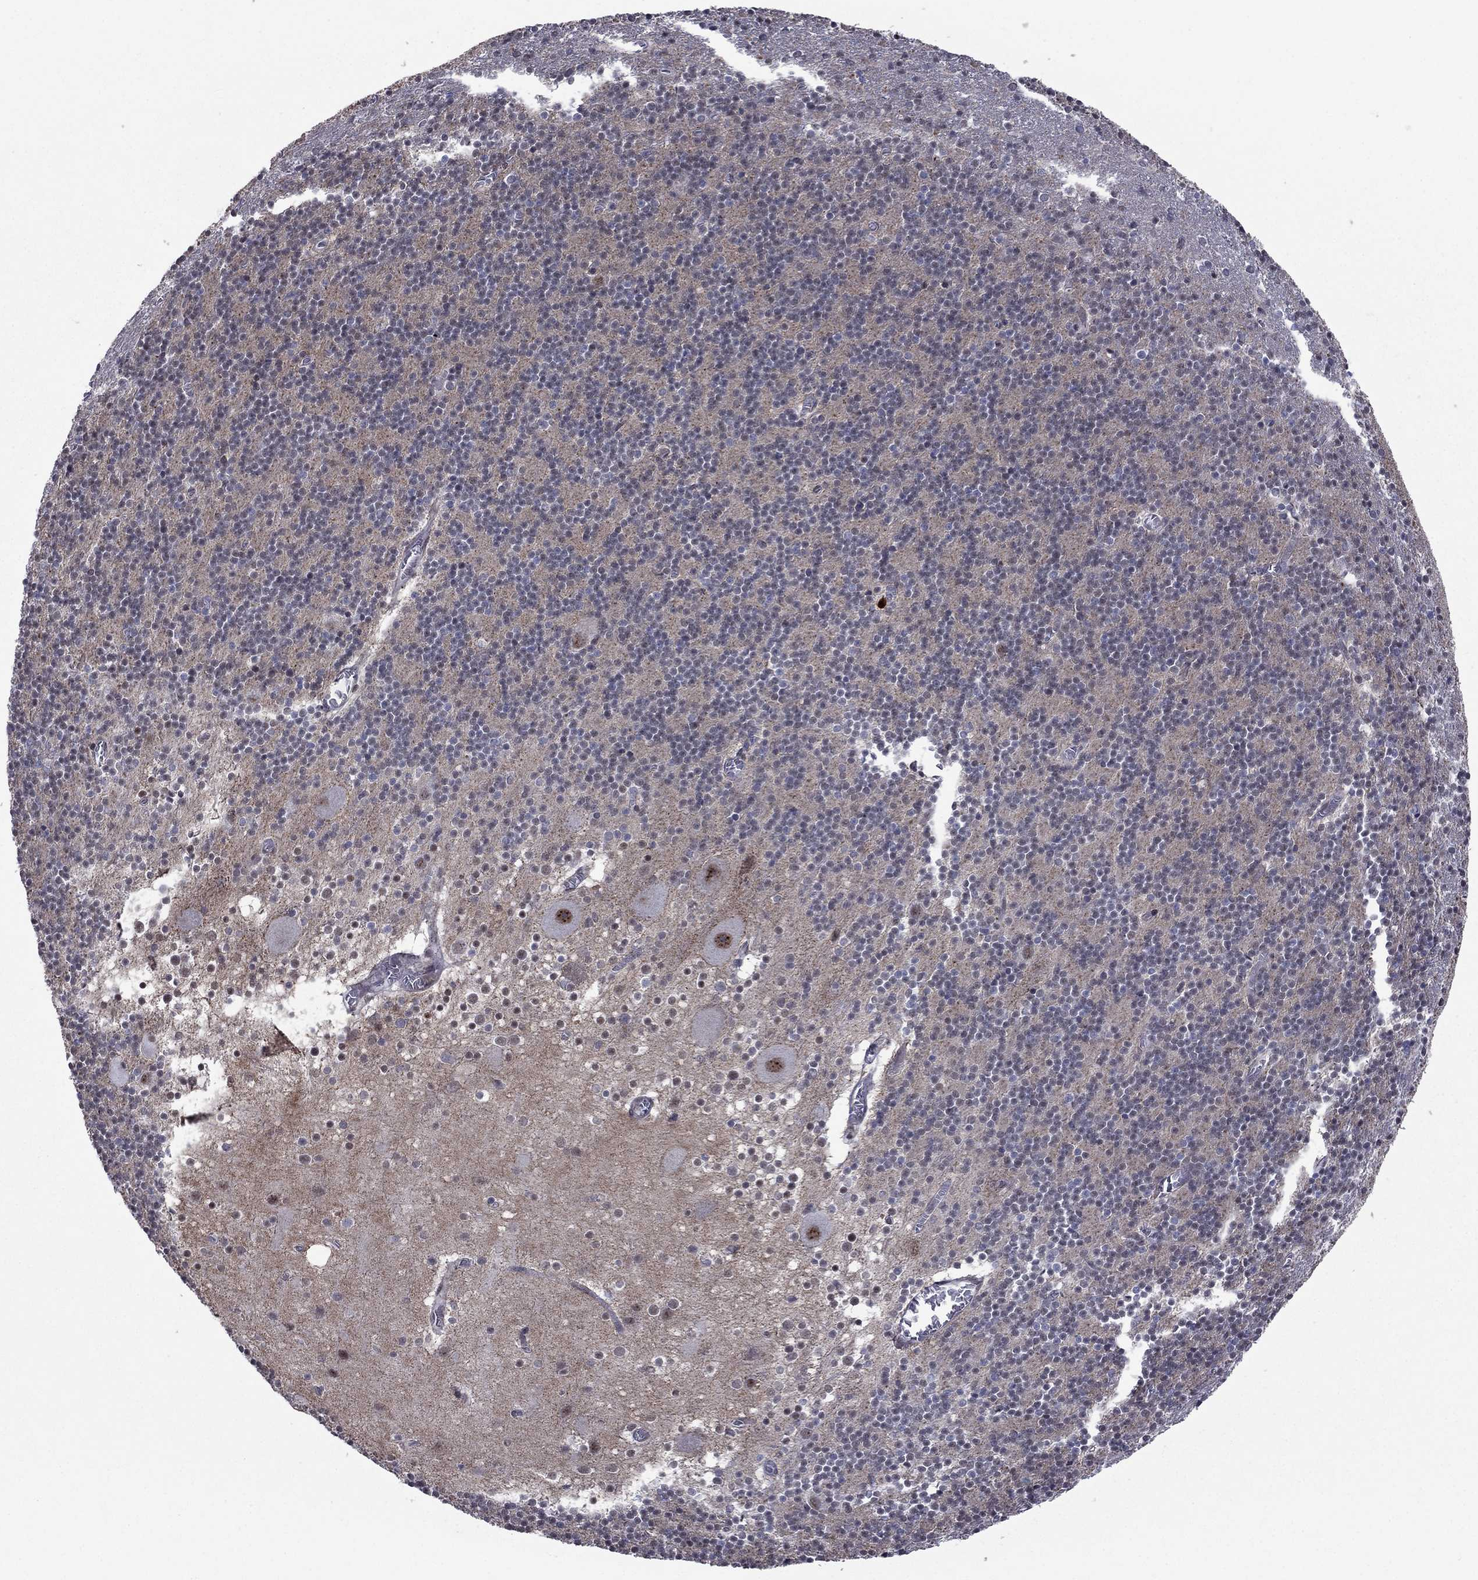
{"staining": {"intensity": "negative", "quantity": "none", "location": "none"}, "tissue": "cerebellum", "cell_type": "Cells in granular layer", "image_type": "normal", "snomed": [{"axis": "morphology", "description": "Normal tissue, NOS"}, {"axis": "topography", "description": "Cerebellum"}], "caption": "Immunohistochemistry (IHC) histopathology image of benign cerebellum: cerebellum stained with DAB exhibits no significant protein staining in cells in granular layer.", "gene": "CDCA5", "patient": {"sex": "male", "age": 70}}